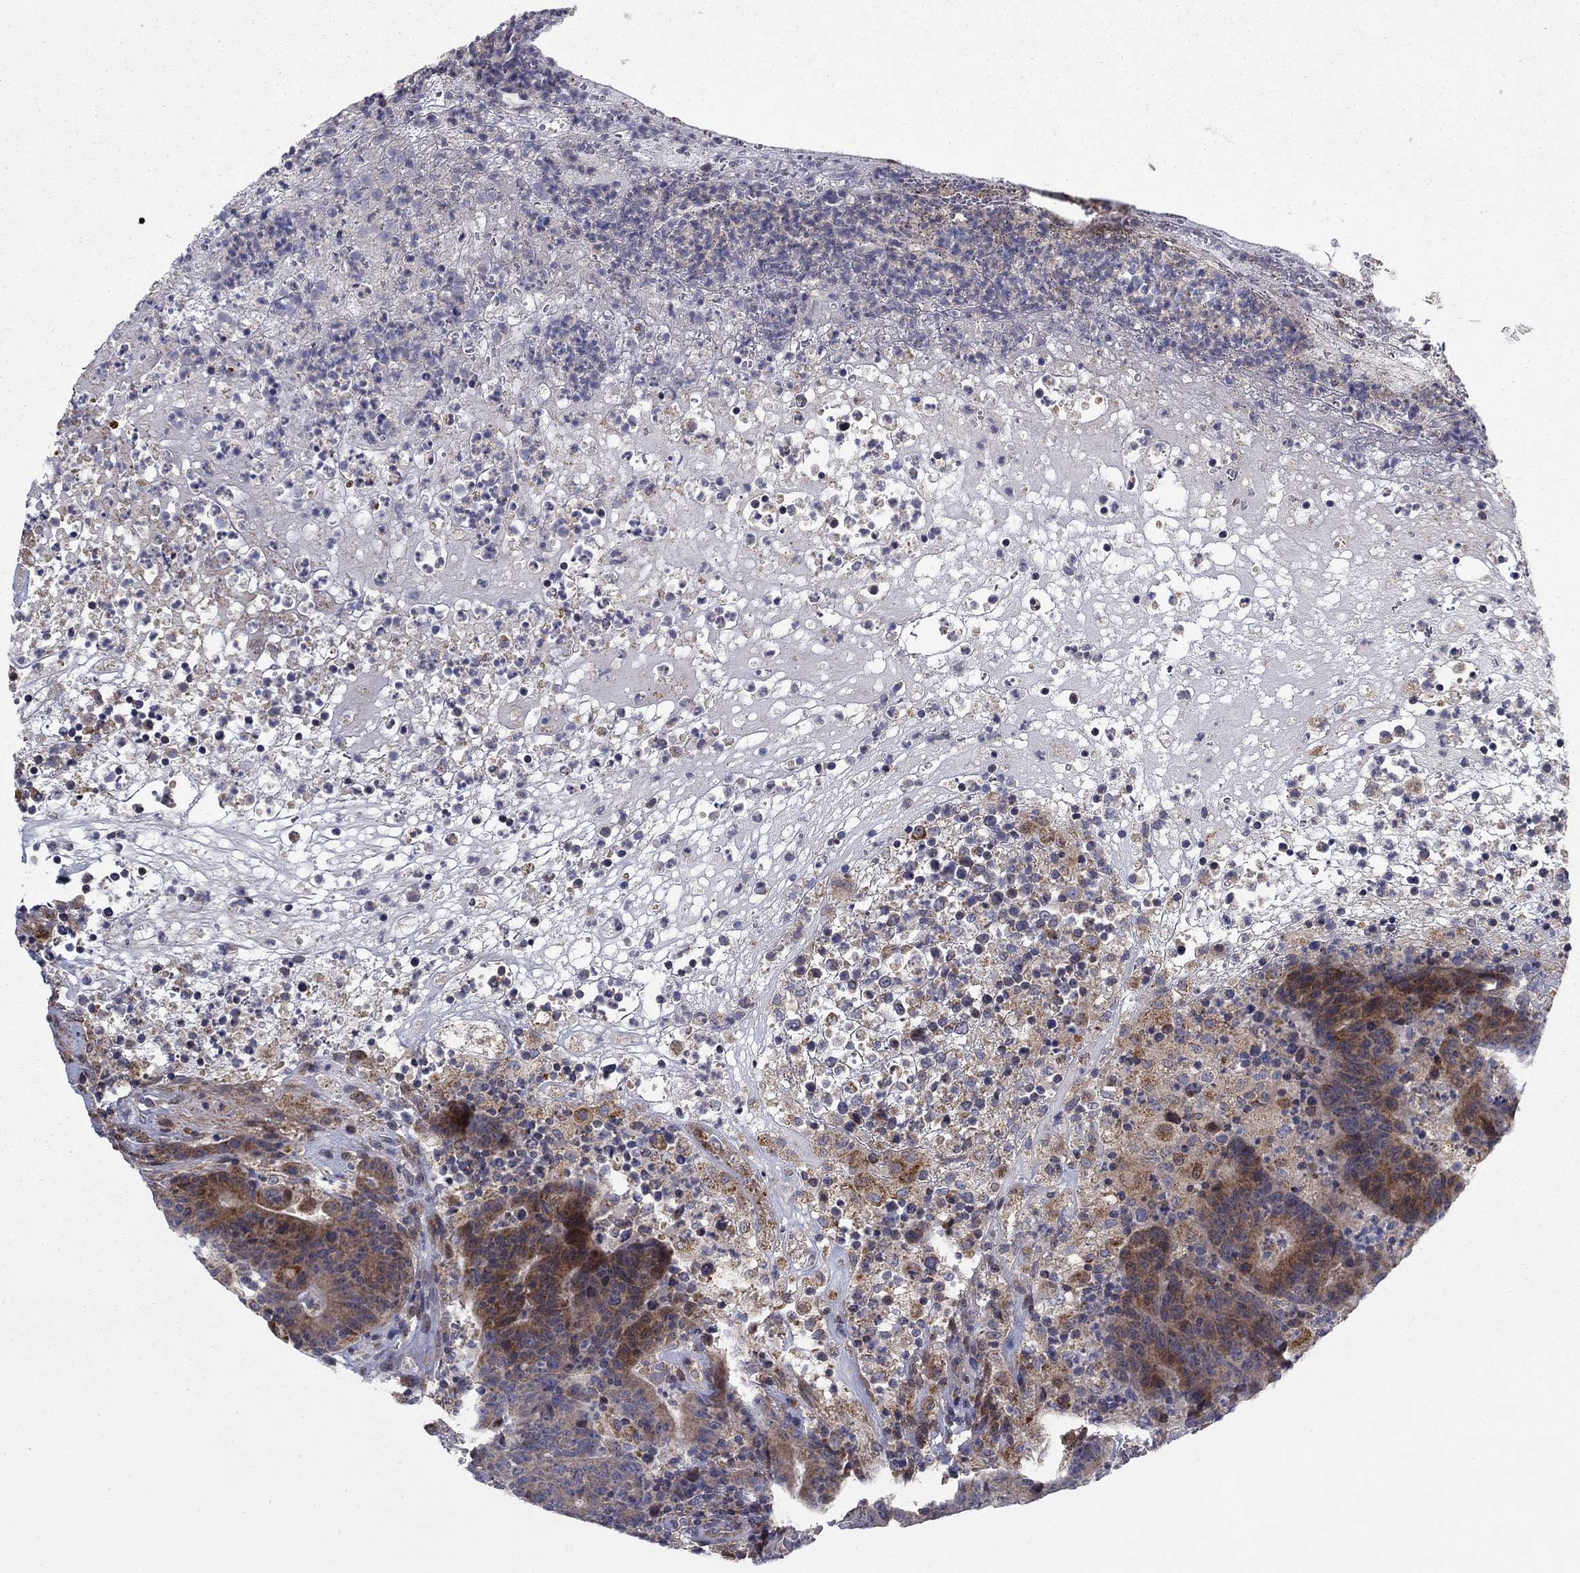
{"staining": {"intensity": "strong", "quantity": "<25%", "location": "cytoplasmic/membranous"}, "tissue": "colorectal cancer", "cell_type": "Tumor cells", "image_type": "cancer", "snomed": [{"axis": "morphology", "description": "Adenocarcinoma, NOS"}, {"axis": "topography", "description": "Colon"}], "caption": "Human colorectal adenocarcinoma stained with a protein marker demonstrates strong staining in tumor cells.", "gene": "MMAA", "patient": {"sex": "female", "age": 75}}